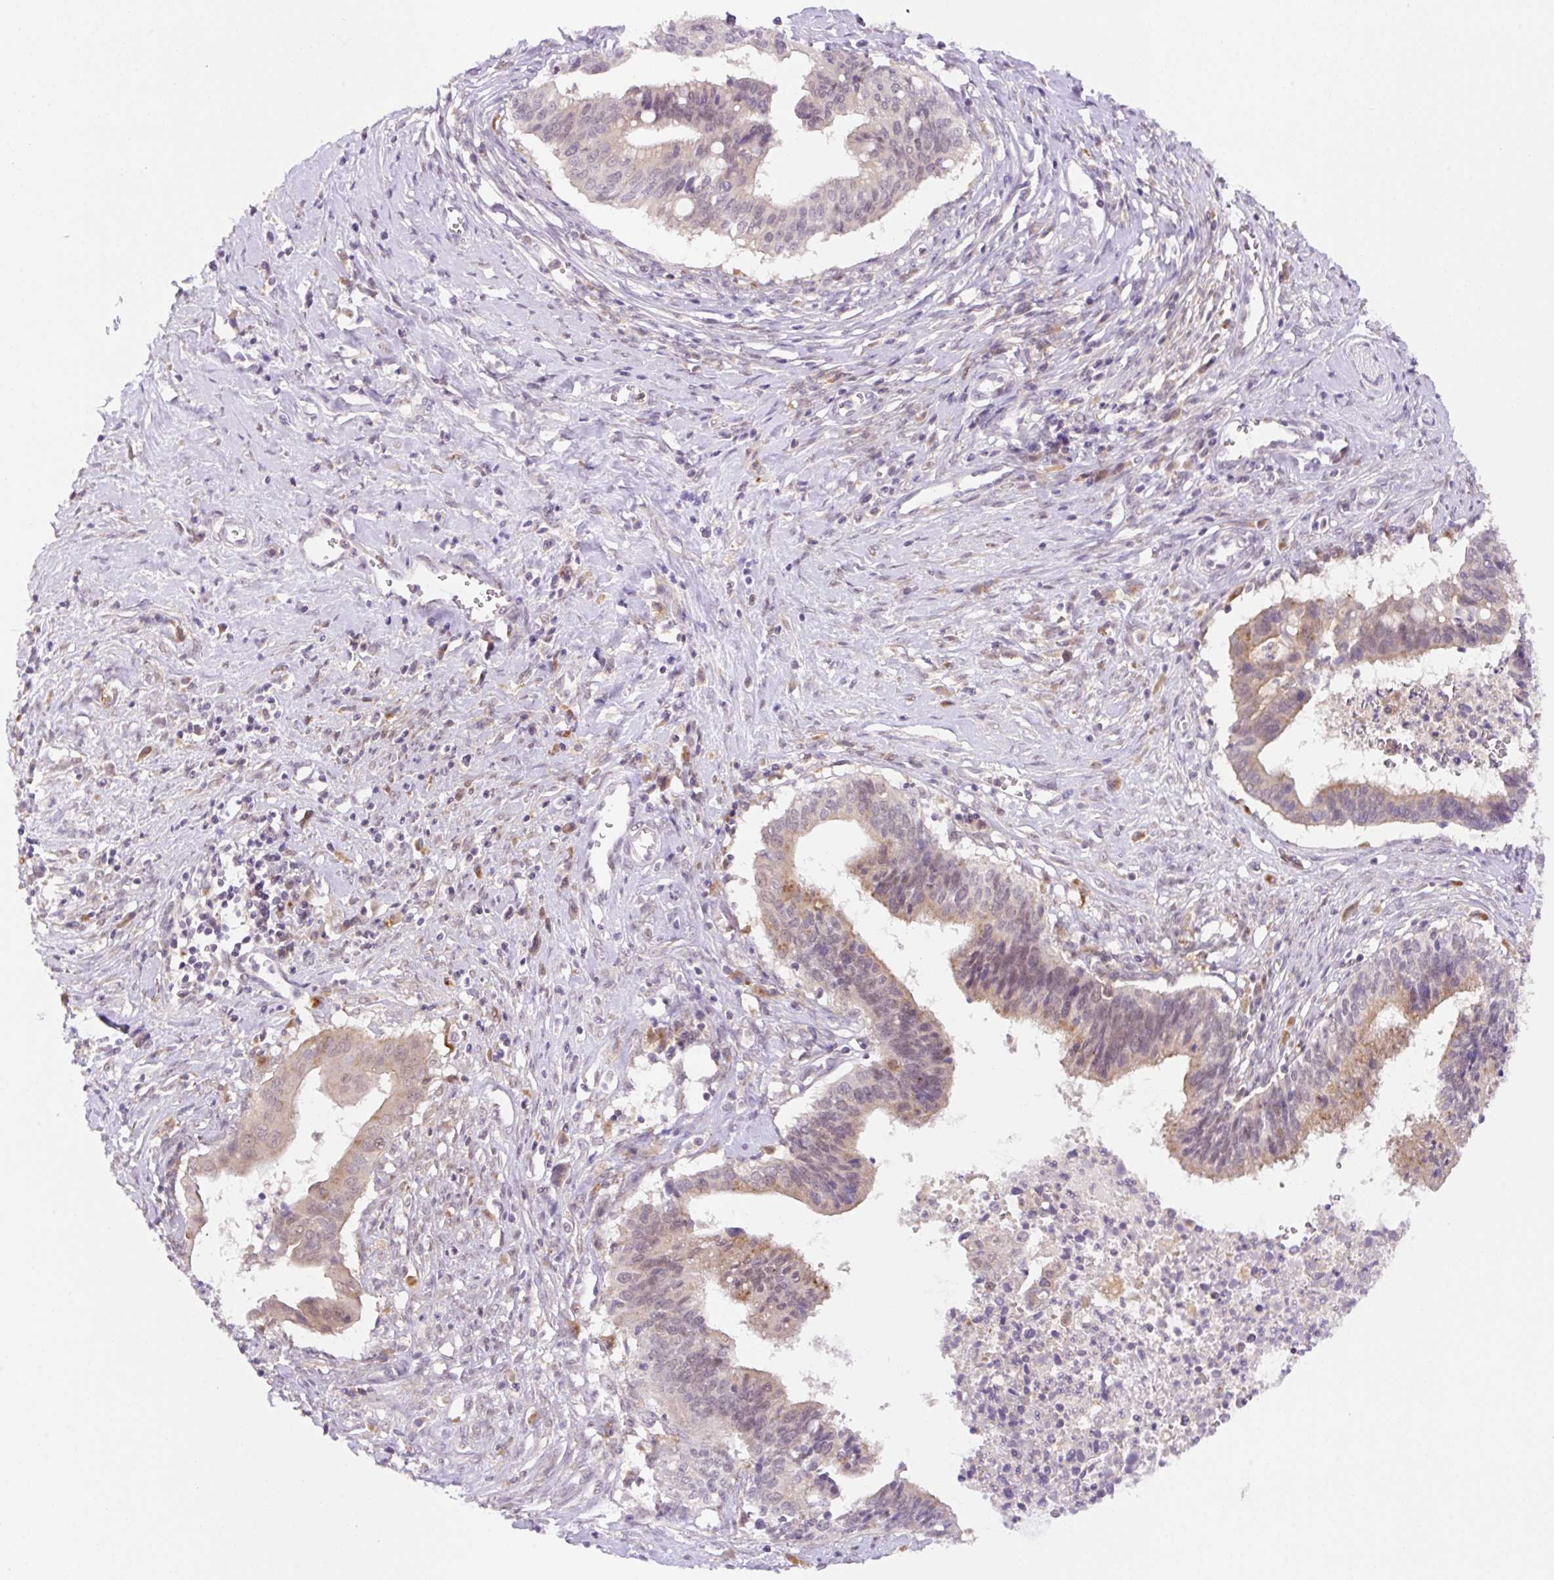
{"staining": {"intensity": "moderate", "quantity": "25%-75%", "location": "cytoplasmic/membranous,nuclear"}, "tissue": "cervical cancer", "cell_type": "Tumor cells", "image_type": "cancer", "snomed": [{"axis": "morphology", "description": "Adenocarcinoma, NOS"}, {"axis": "topography", "description": "Cervix"}], "caption": "IHC photomicrograph of neoplastic tissue: human cervical cancer stained using IHC shows medium levels of moderate protein expression localized specifically in the cytoplasmic/membranous and nuclear of tumor cells, appearing as a cytoplasmic/membranous and nuclear brown color.", "gene": "CEBPZOS", "patient": {"sex": "female", "age": 44}}